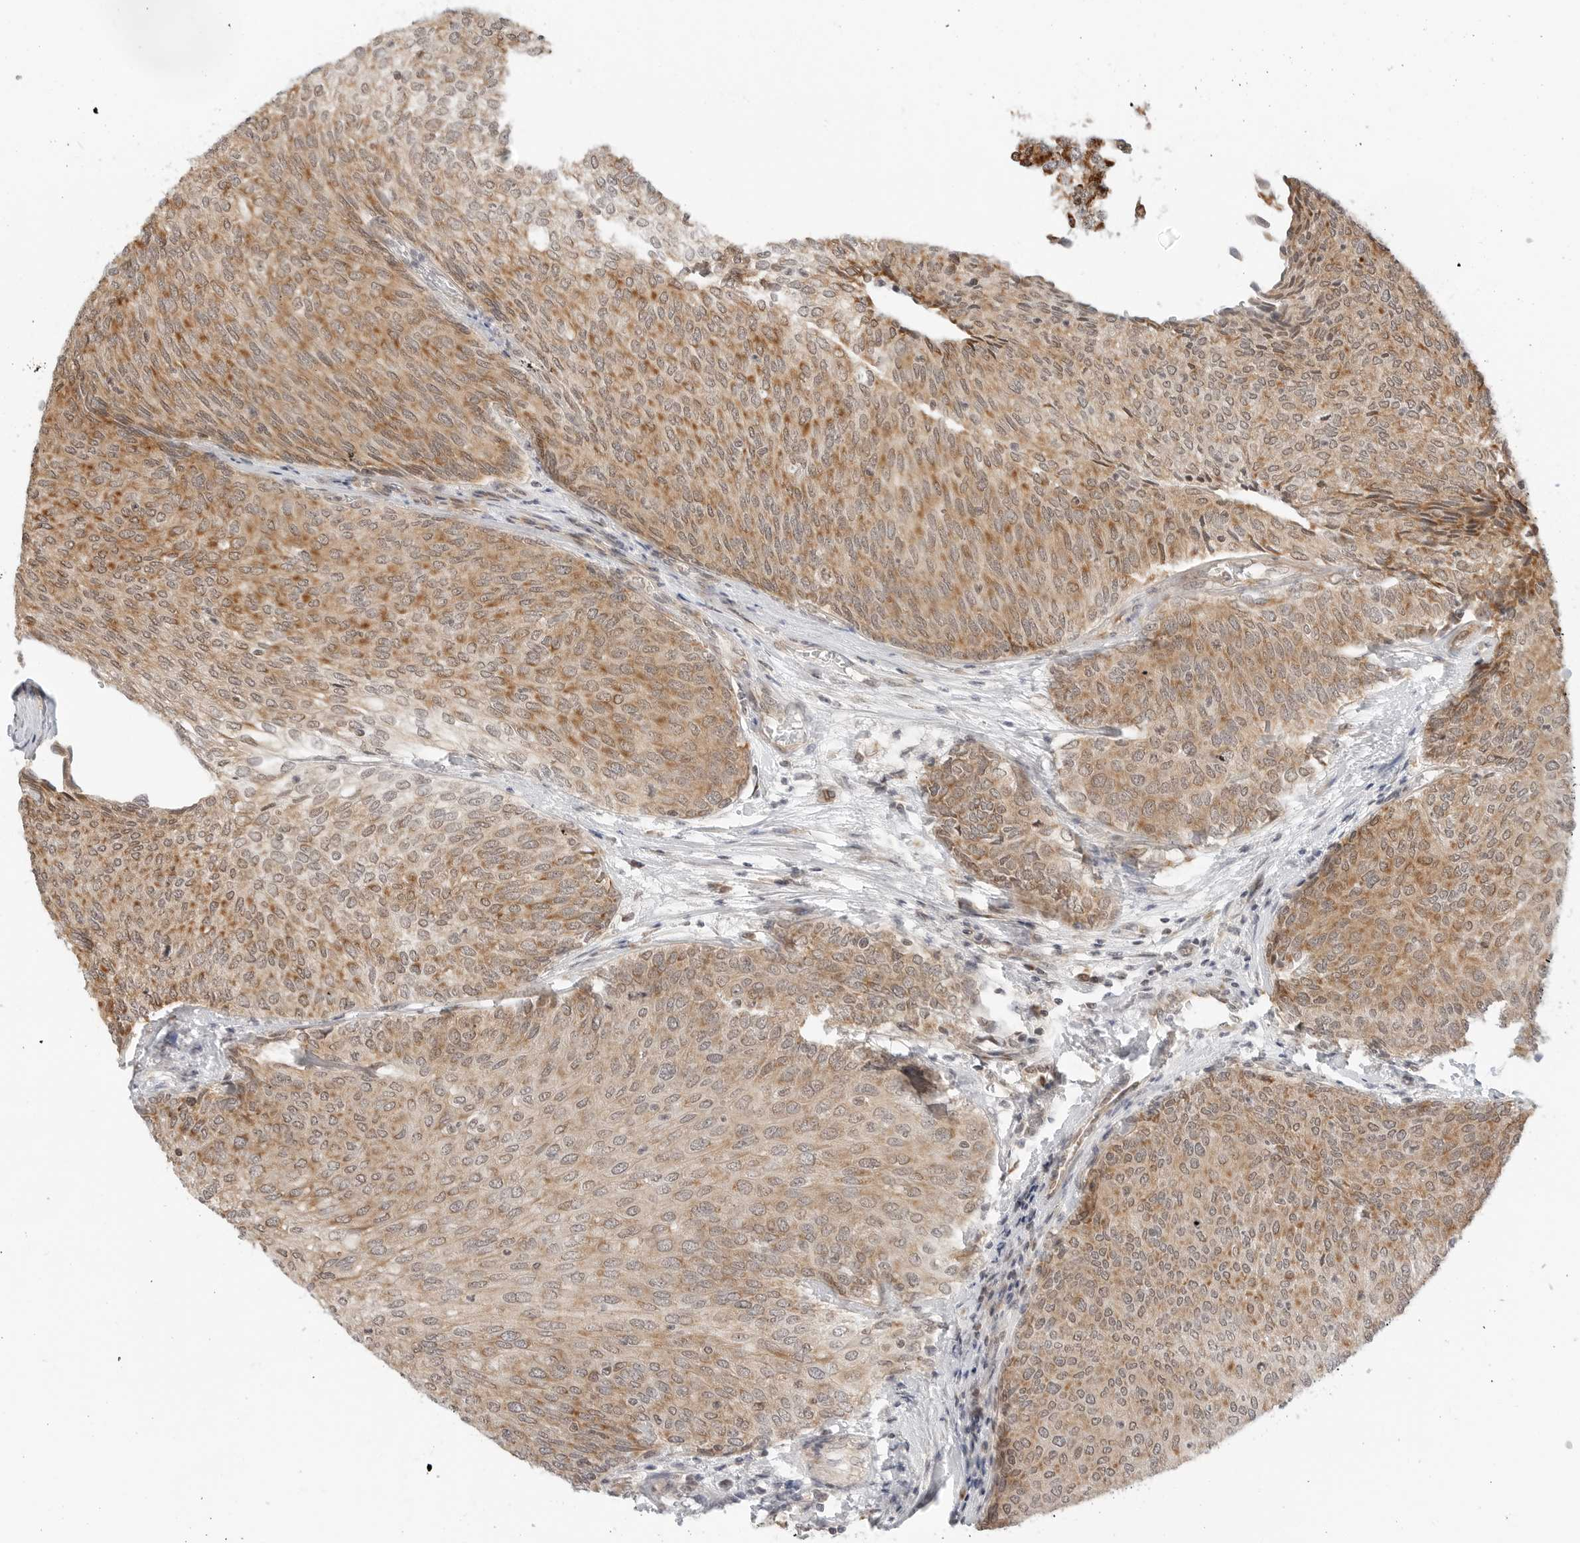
{"staining": {"intensity": "moderate", "quantity": ">75%", "location": "cytoplasmic/membranous"}, "tissue": "urothelial cancer", "cell_type": "Tumor cells", "image_type": "cancer", "snomed": [{"axis": "morphology", "description": "Urothelial carcinoma, Low grade"}, {"axis": "topography", "description": "Urinary bladder"}], "caption": "This histopathology image shows urothelial cancer stained with immunohistochemistry (IHC) to label a protein in brown. The cytoplasmic/membranous of tumor cells show moderate positivity for the protein. Nuclei are counter-stained blue.", "gene": "POLR3GL", "patient": {"sex": "female", "age": 79}}